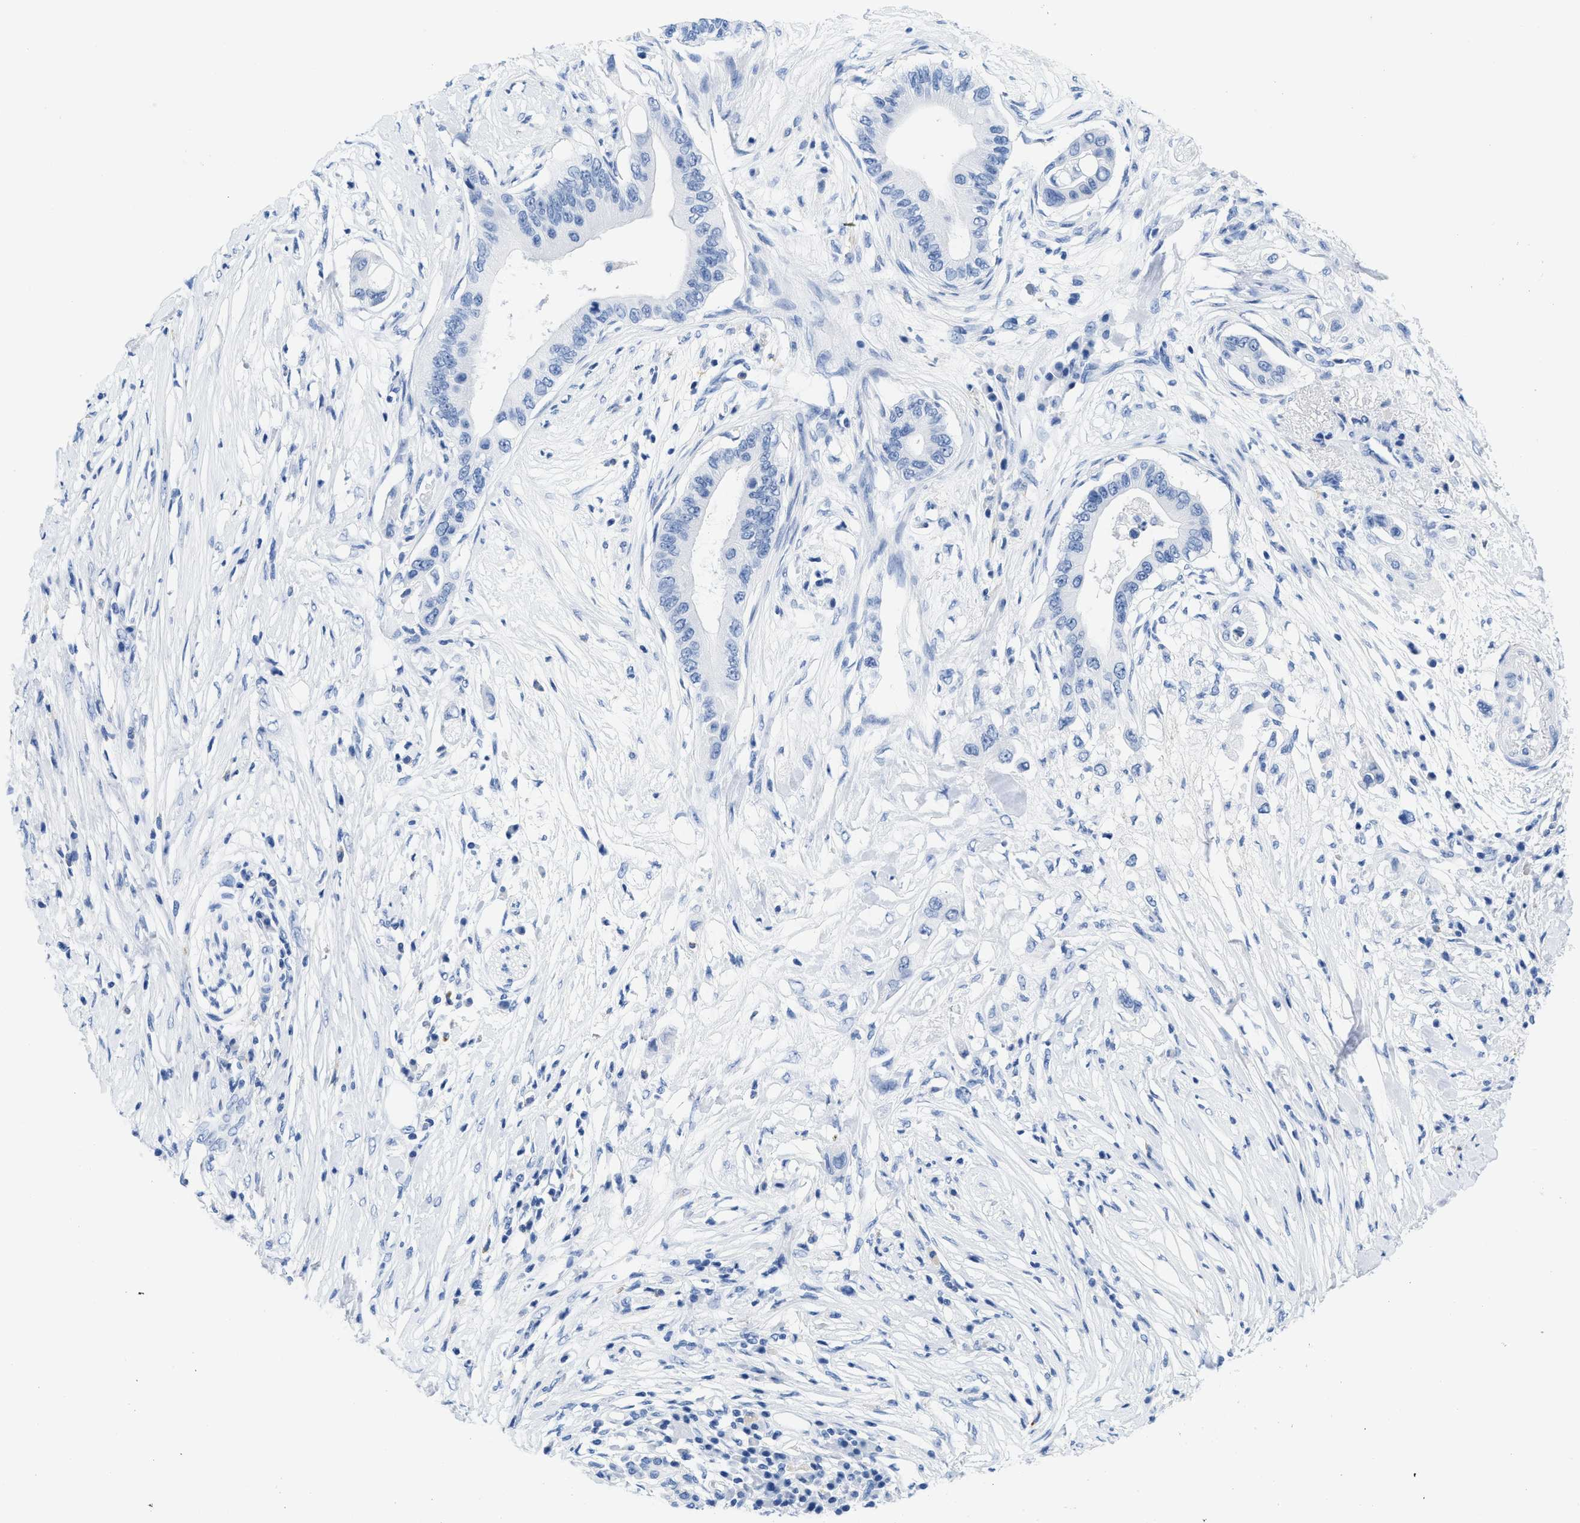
{"staining": {"intensity": "negative", "quantity": "none", "location": "none"}, "tissue": "pancreatic cancer", "cell_type": "Tumor cells", "image_type": "cancer", "snomed": [{"axis": "morphology", "description": "Adenocarcinoma, NOS"}, {"axis": "topography", "description": "Pancreas"}], "caption": "Immunohistochemistry (IHC) micrograph of adenocarcinoma (pancreatic) stained for a protein (brown), which exhibits no staining in tumor cells. (DAB (3,3'-diaminobenzidine) IHC, high magnification).", "gene": "CR1", "patient": {"sex": "male", "age": 77}}